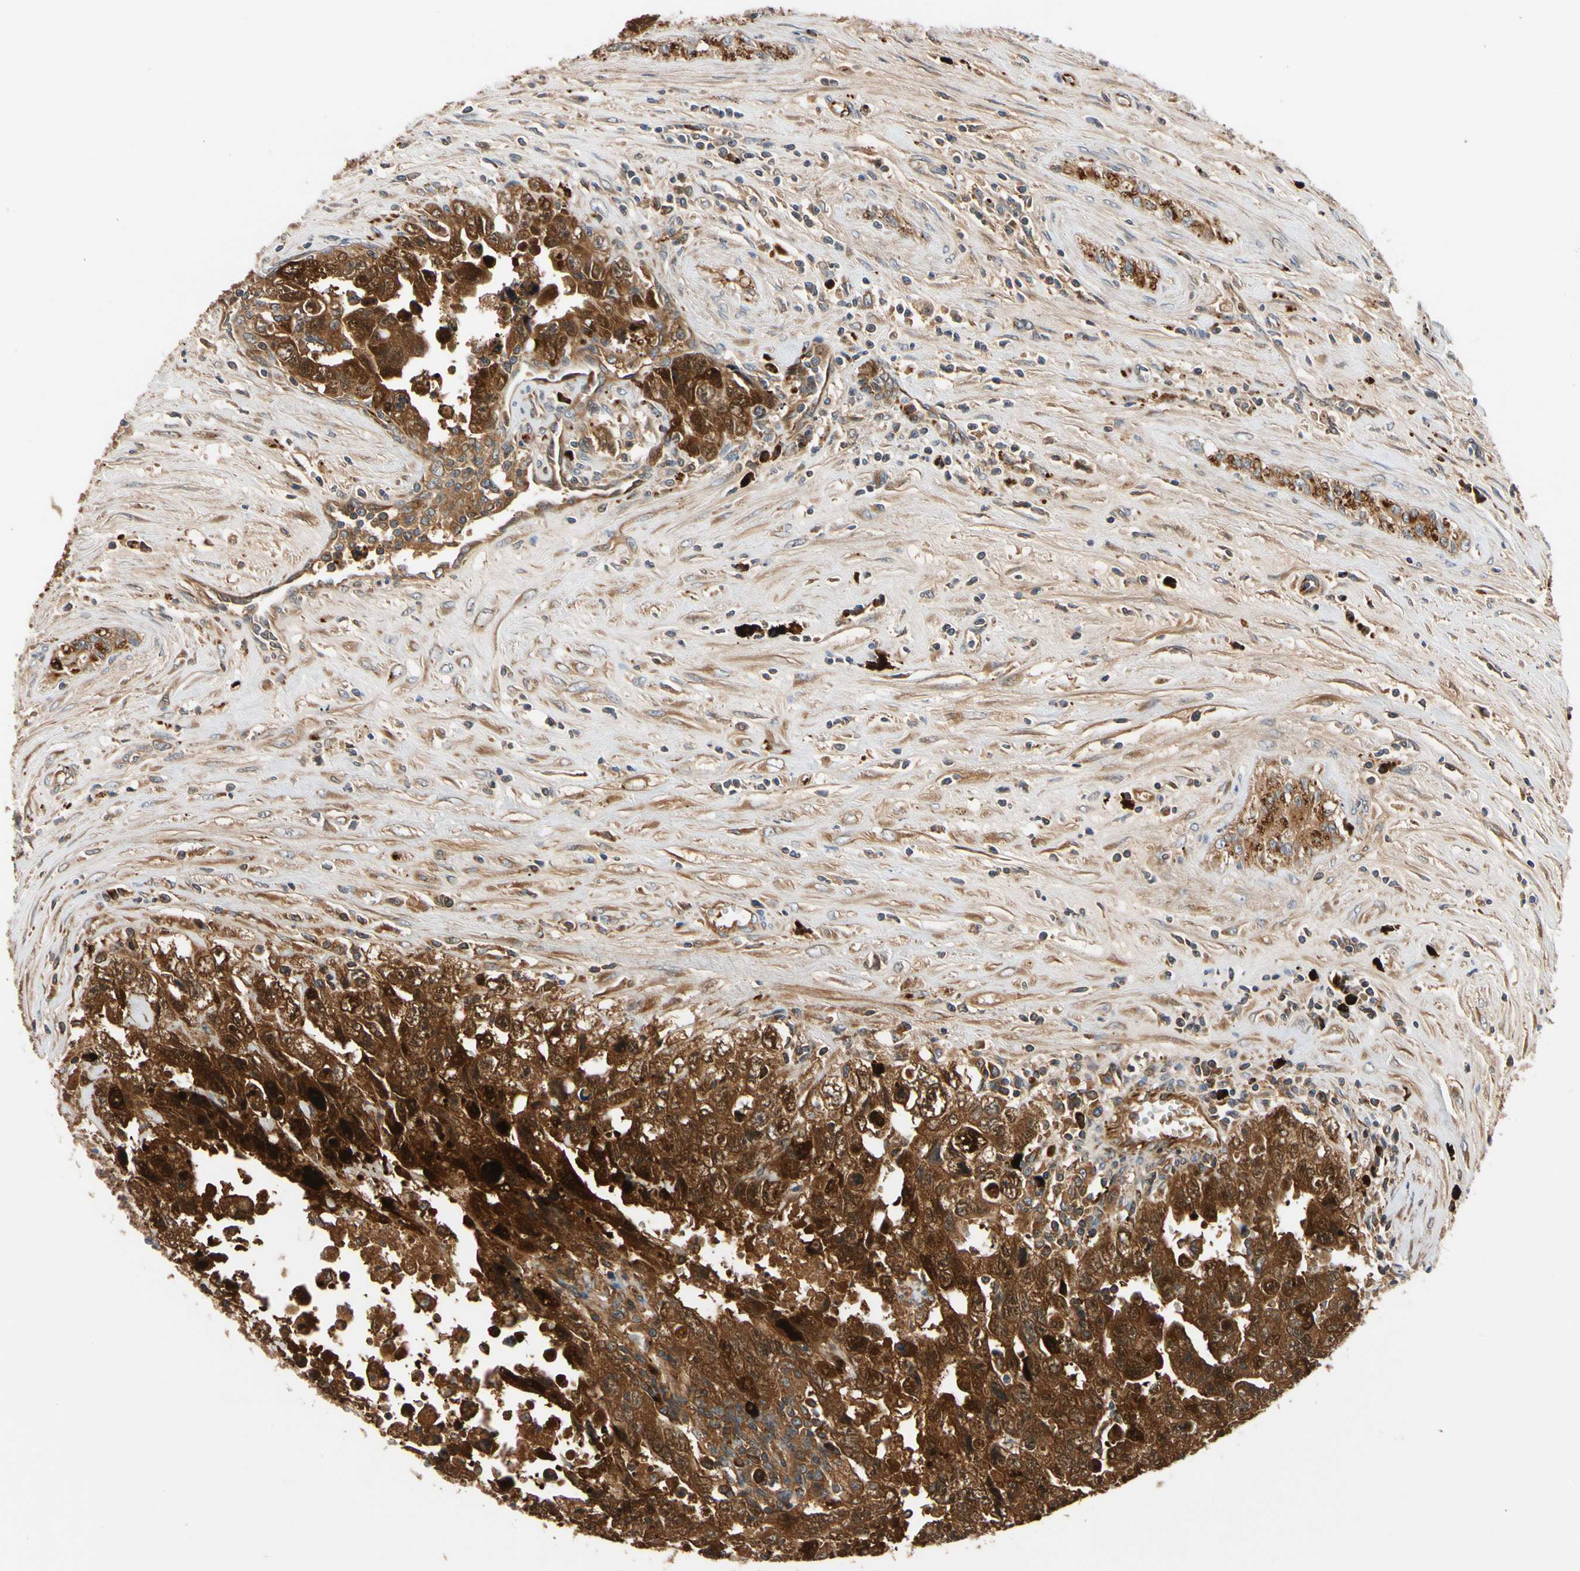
{"staining": {"intensity": "strong", "quantity": ">75%", "location": "cytoplasmic/membranous"}, "tissue": "testis cancer", "cell_type": "Tumor cells", "image_type": "cancer", "snomed": [{"axis": "morphology", "description": "Carcinoma, Embryonal, NOS"}, {"axis": "topography", "description": "Testis"}], "caption": "Embryonal carcinoma (testis) was stained to show a protein in brown. There is high levels of strong cytoplasmic/membranous expression in about >75% of tumor cells.", "gene": "FGD6", "patient": {"sex": "male", "age": 28}}